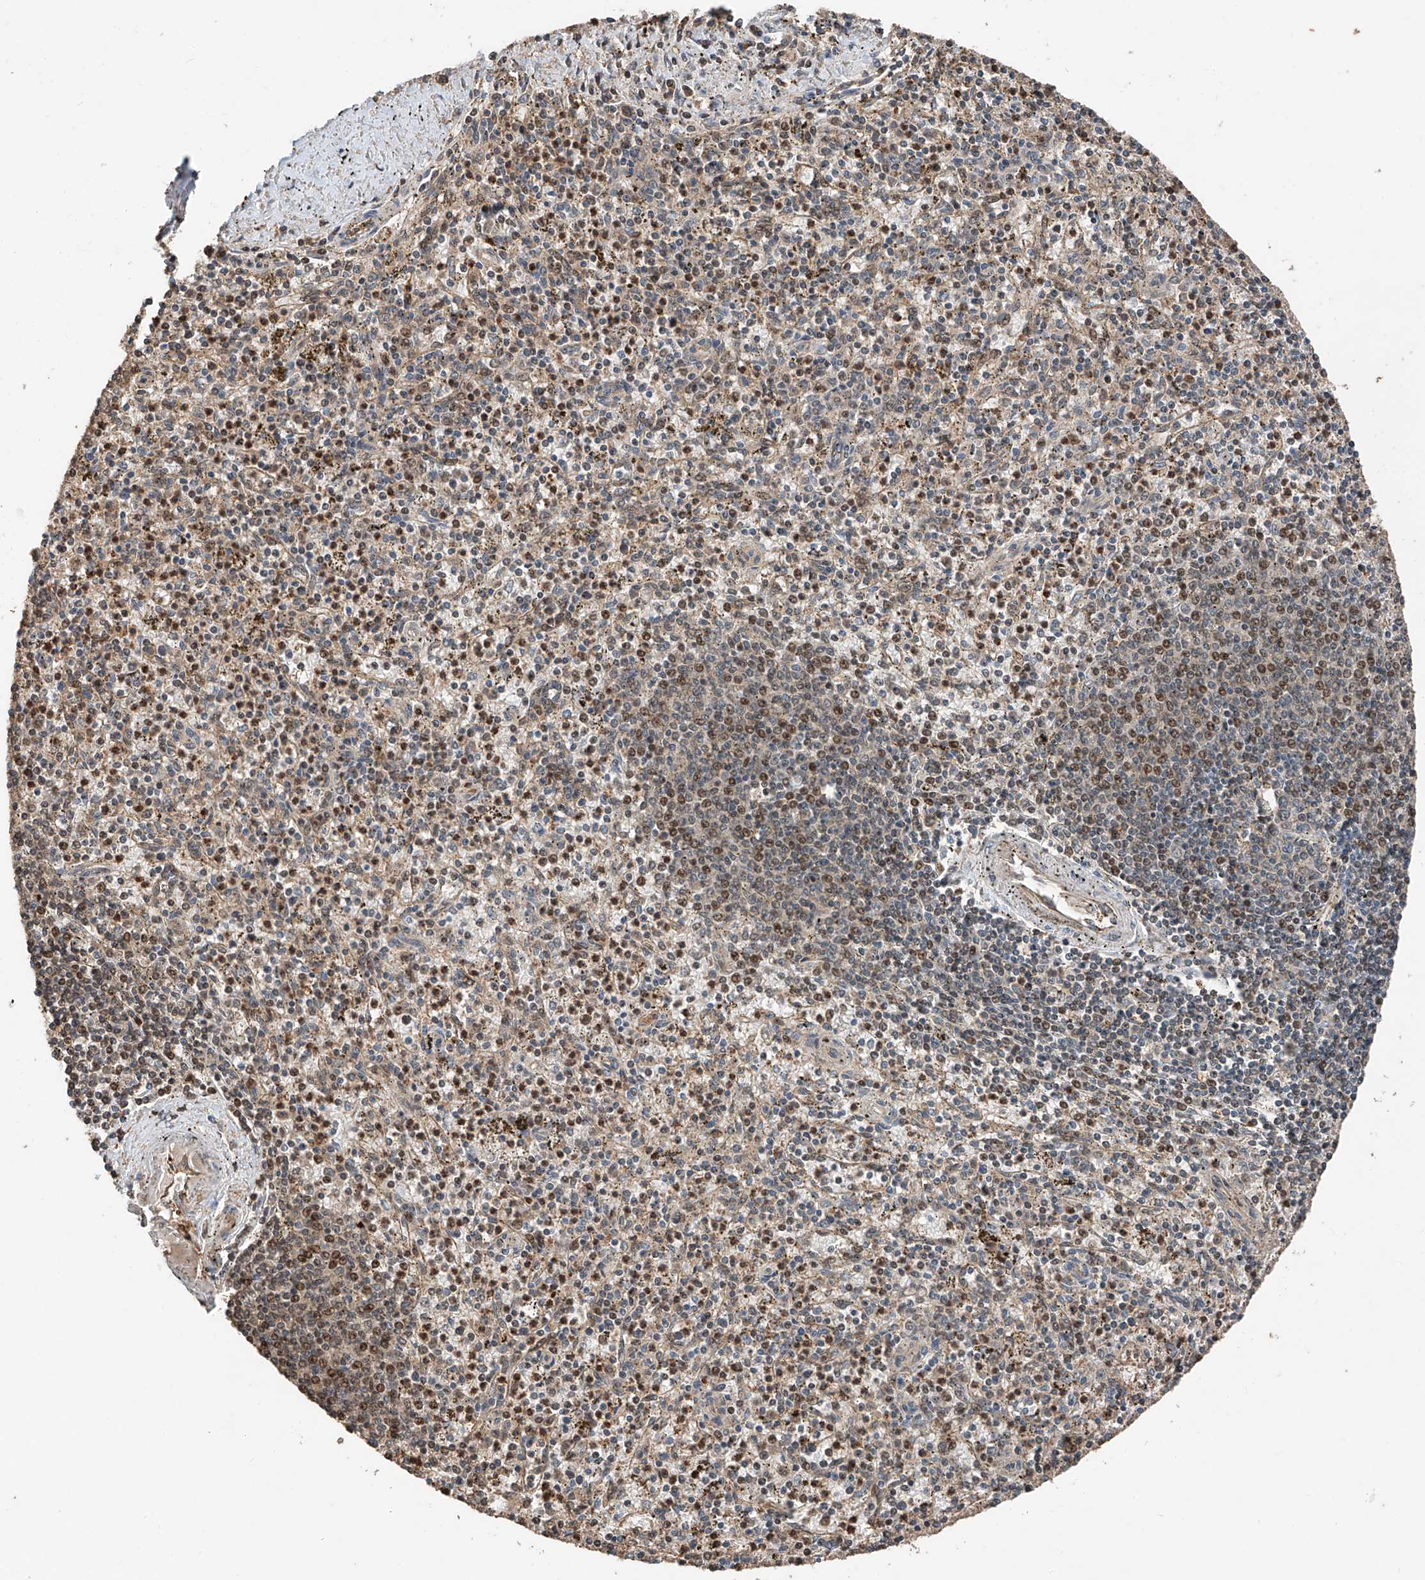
{"staining": {"intensity": "moderate", "quantity": "25%-75%", "location": "nuclear"}, "tissue": "spleen", "cell_type": "Cells in red pulp", "image_type": "normal", "snomed": [{"axis": "morphology", "description": "Normal tissue, NOS"}, {"axis": "topography", "description": "Spleen"}], "caption": "The immunohistochemical stain highlights moderate nuclear positivity in cells in red pulp of benign spleen.", "gene": "RMND1", "patient": {"sex": "male", "age": 72}}